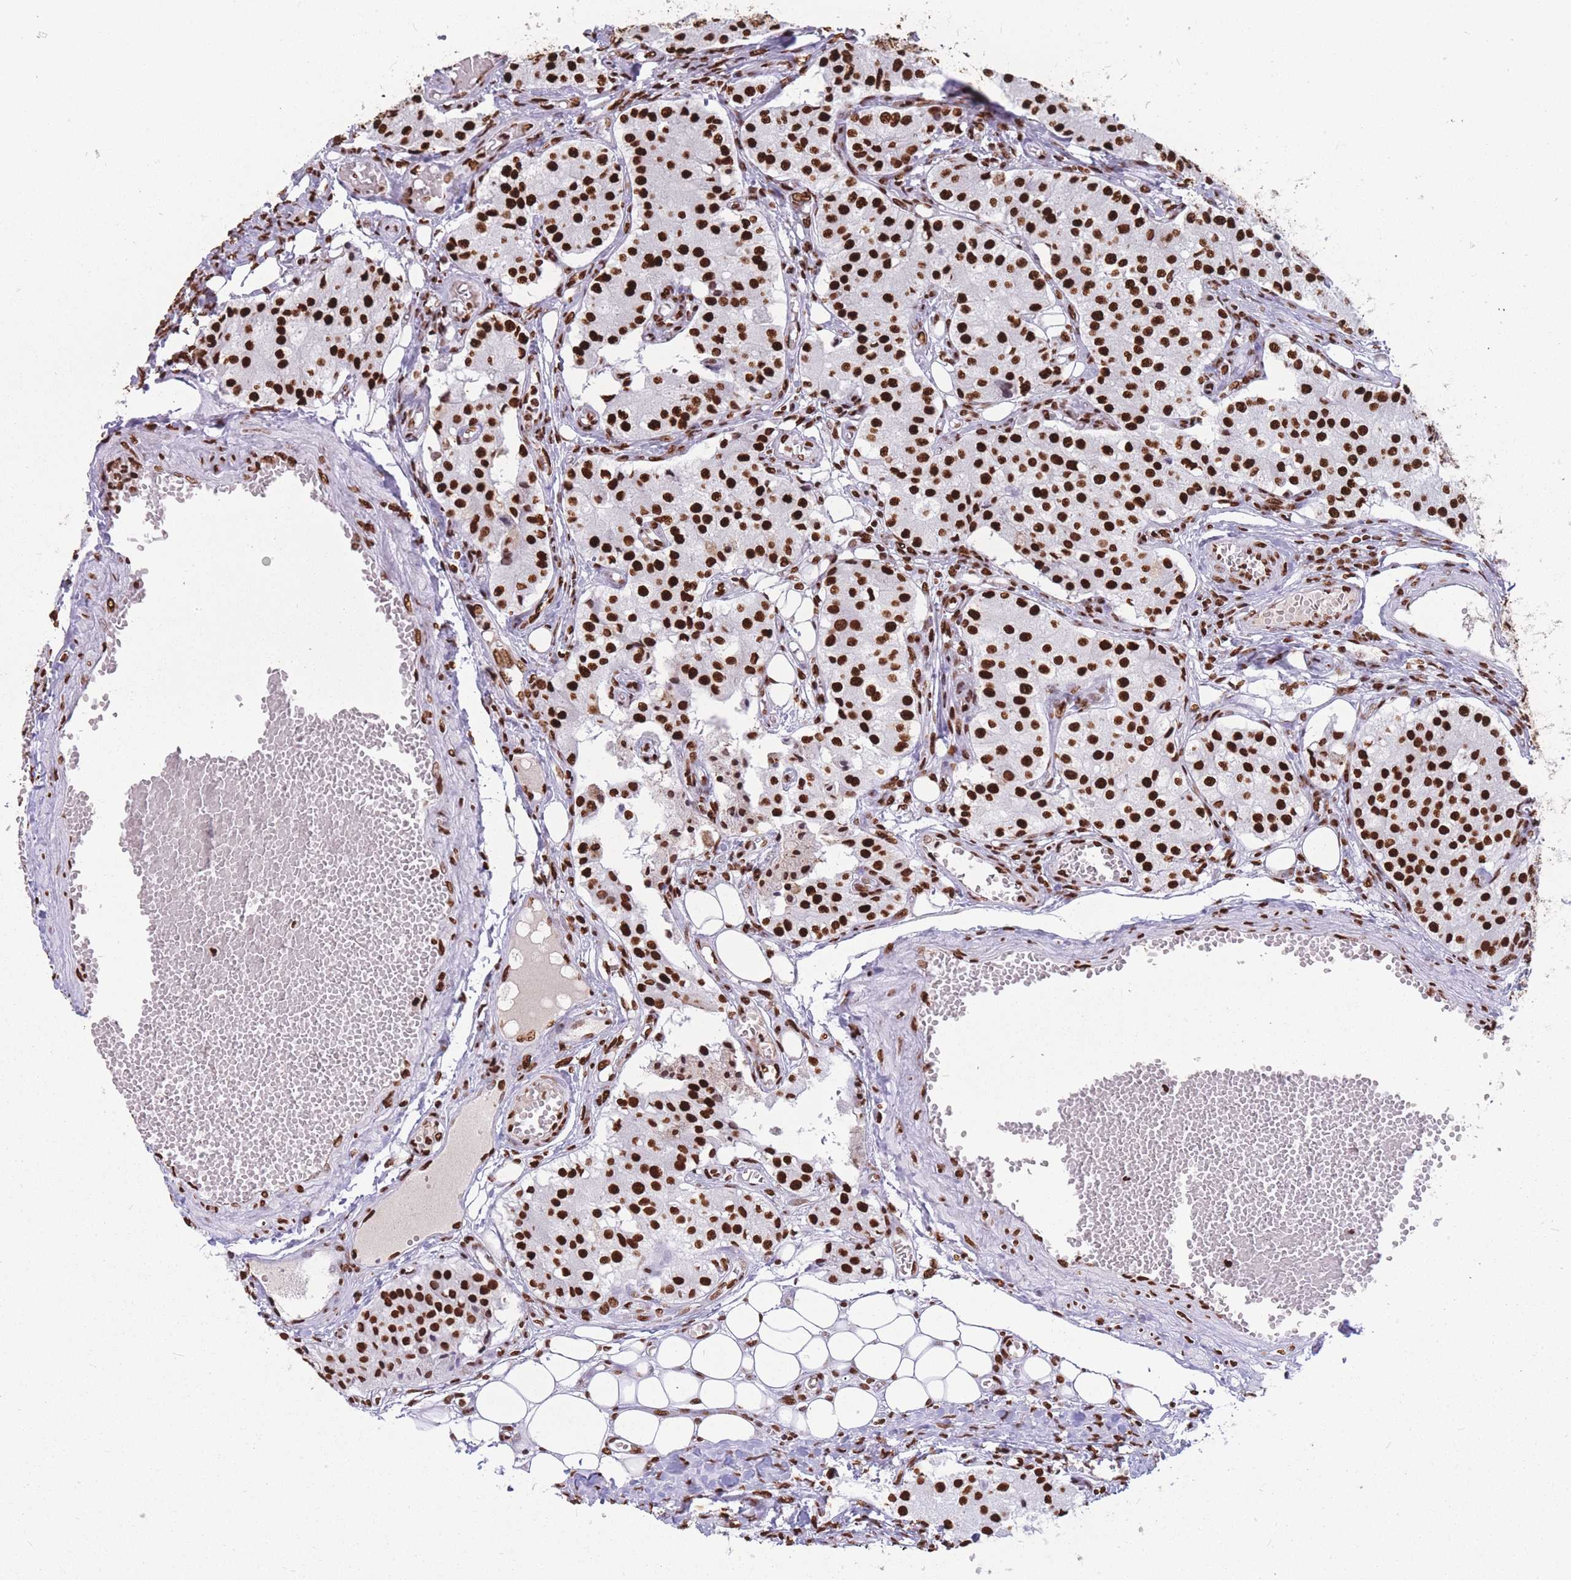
{"staining": {"intensity": "strong", "quantity": ">75%", "location": "nuclear"}, "tissue": "carcinoid", "cell_type": "Tumor cells", "image_type": "cancer", "snomed": [{"axis": "morphology", "description": "Carcinoid, malignant, NOS"}, {"axis": "topography", "description": "Colon"}], "caption": "The immunohistochemical stain labels strong nuclear positivity in tumor cells of carcinoid tissue.", "gene": "HNRNPUL1", "patient": {"sex": "female", "age": 52}}